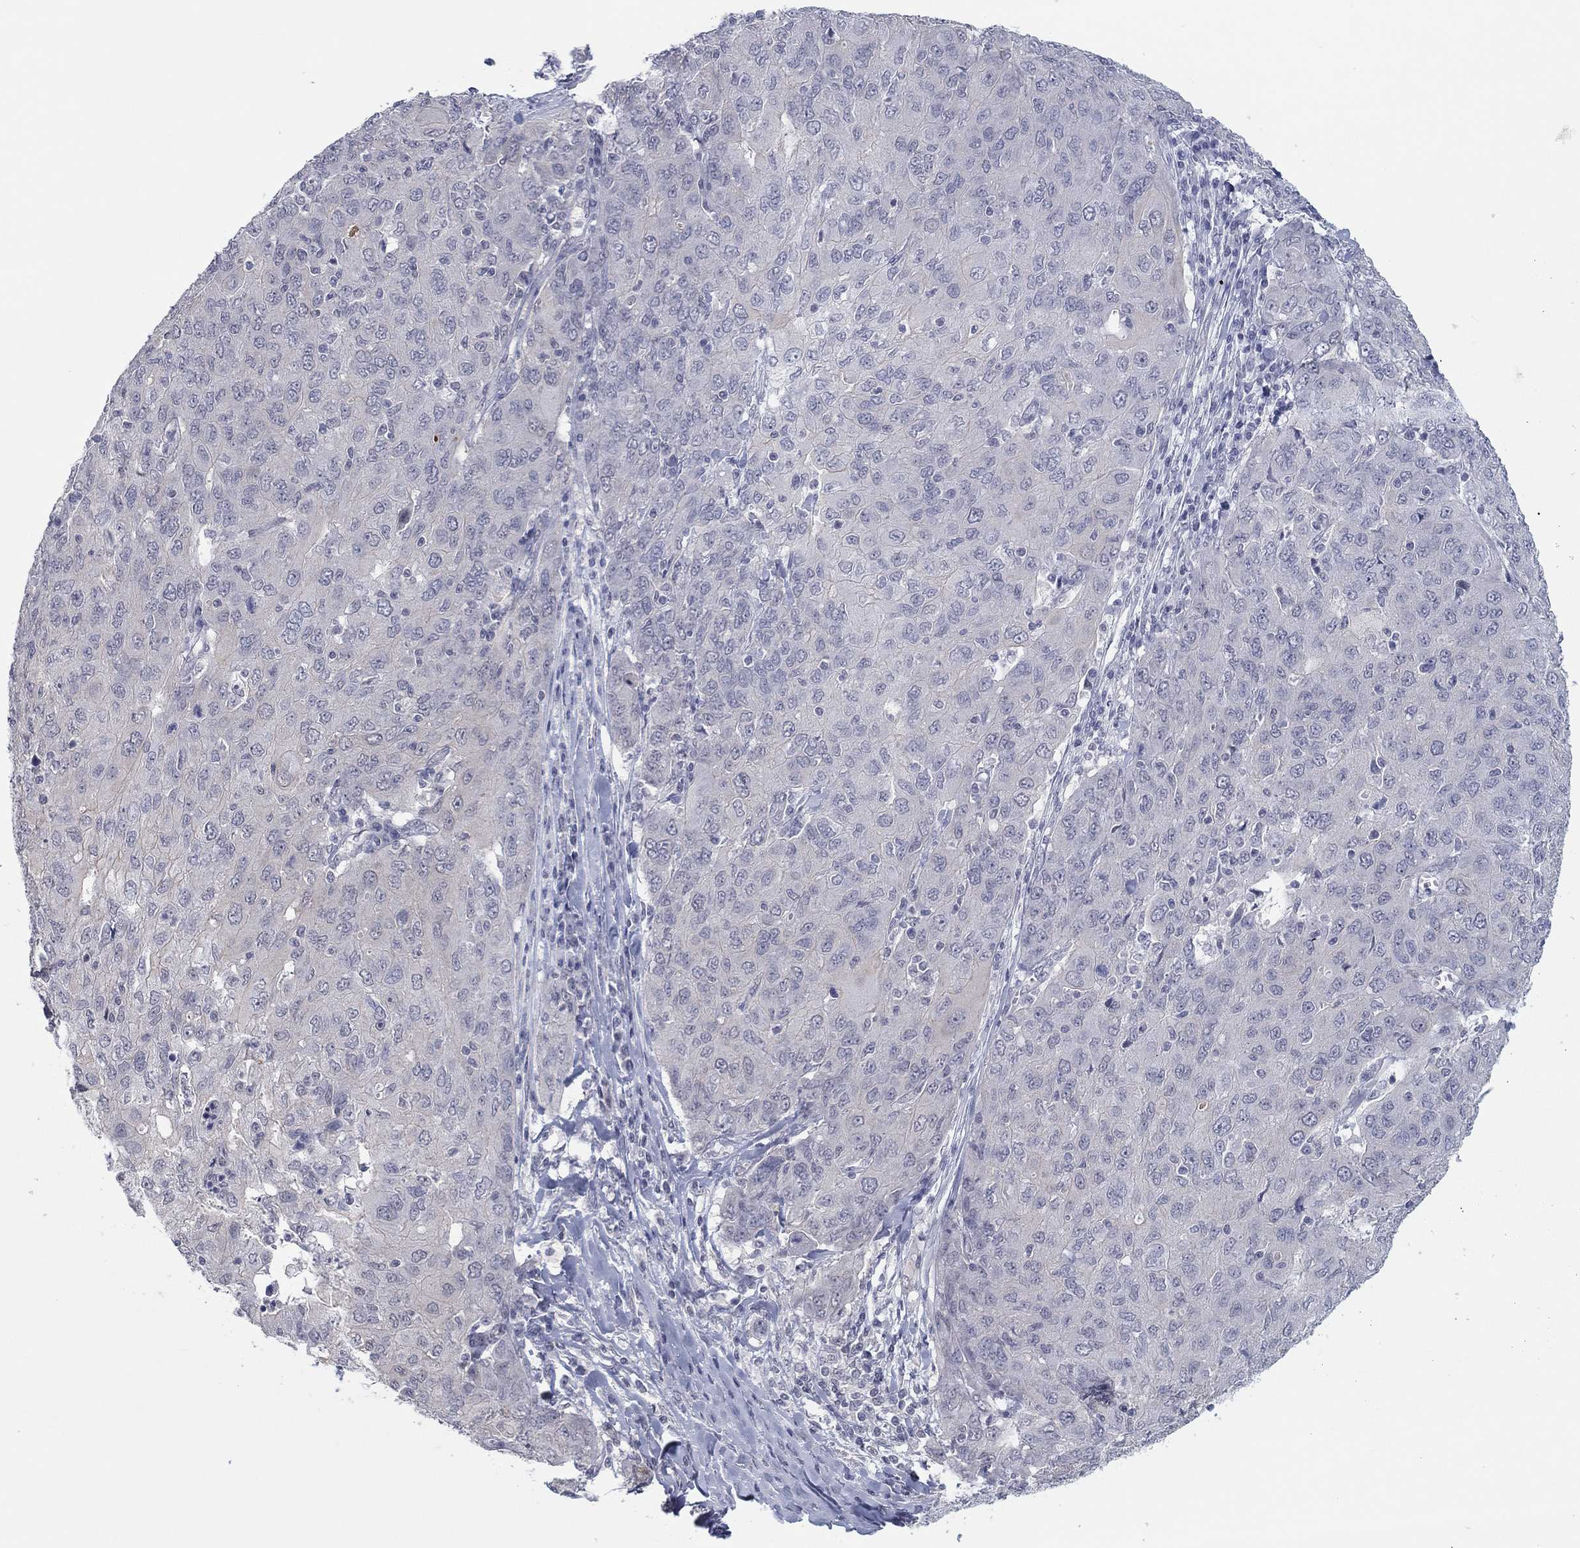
{"staining": {"intensity": "negative", "quantity": "none", "location": "none"}, "tissue": "ovarian cancer", "cell_type": "Tumor cells", "image_type": "cancer", "snomed": [{"axis": "morphology", "description": "Carcinoma, endometroid"}, {"axis": "topography", "description": "Ovary"}], "caption": "DAB (3,3'-diaminobenzidine) immunohistochemical staining of endometroid carcinoma (ovarian) shows no significant expression in tumor cells.", "gene": "SLC22A2", "patient": {"sex": "female", "age": 50}}